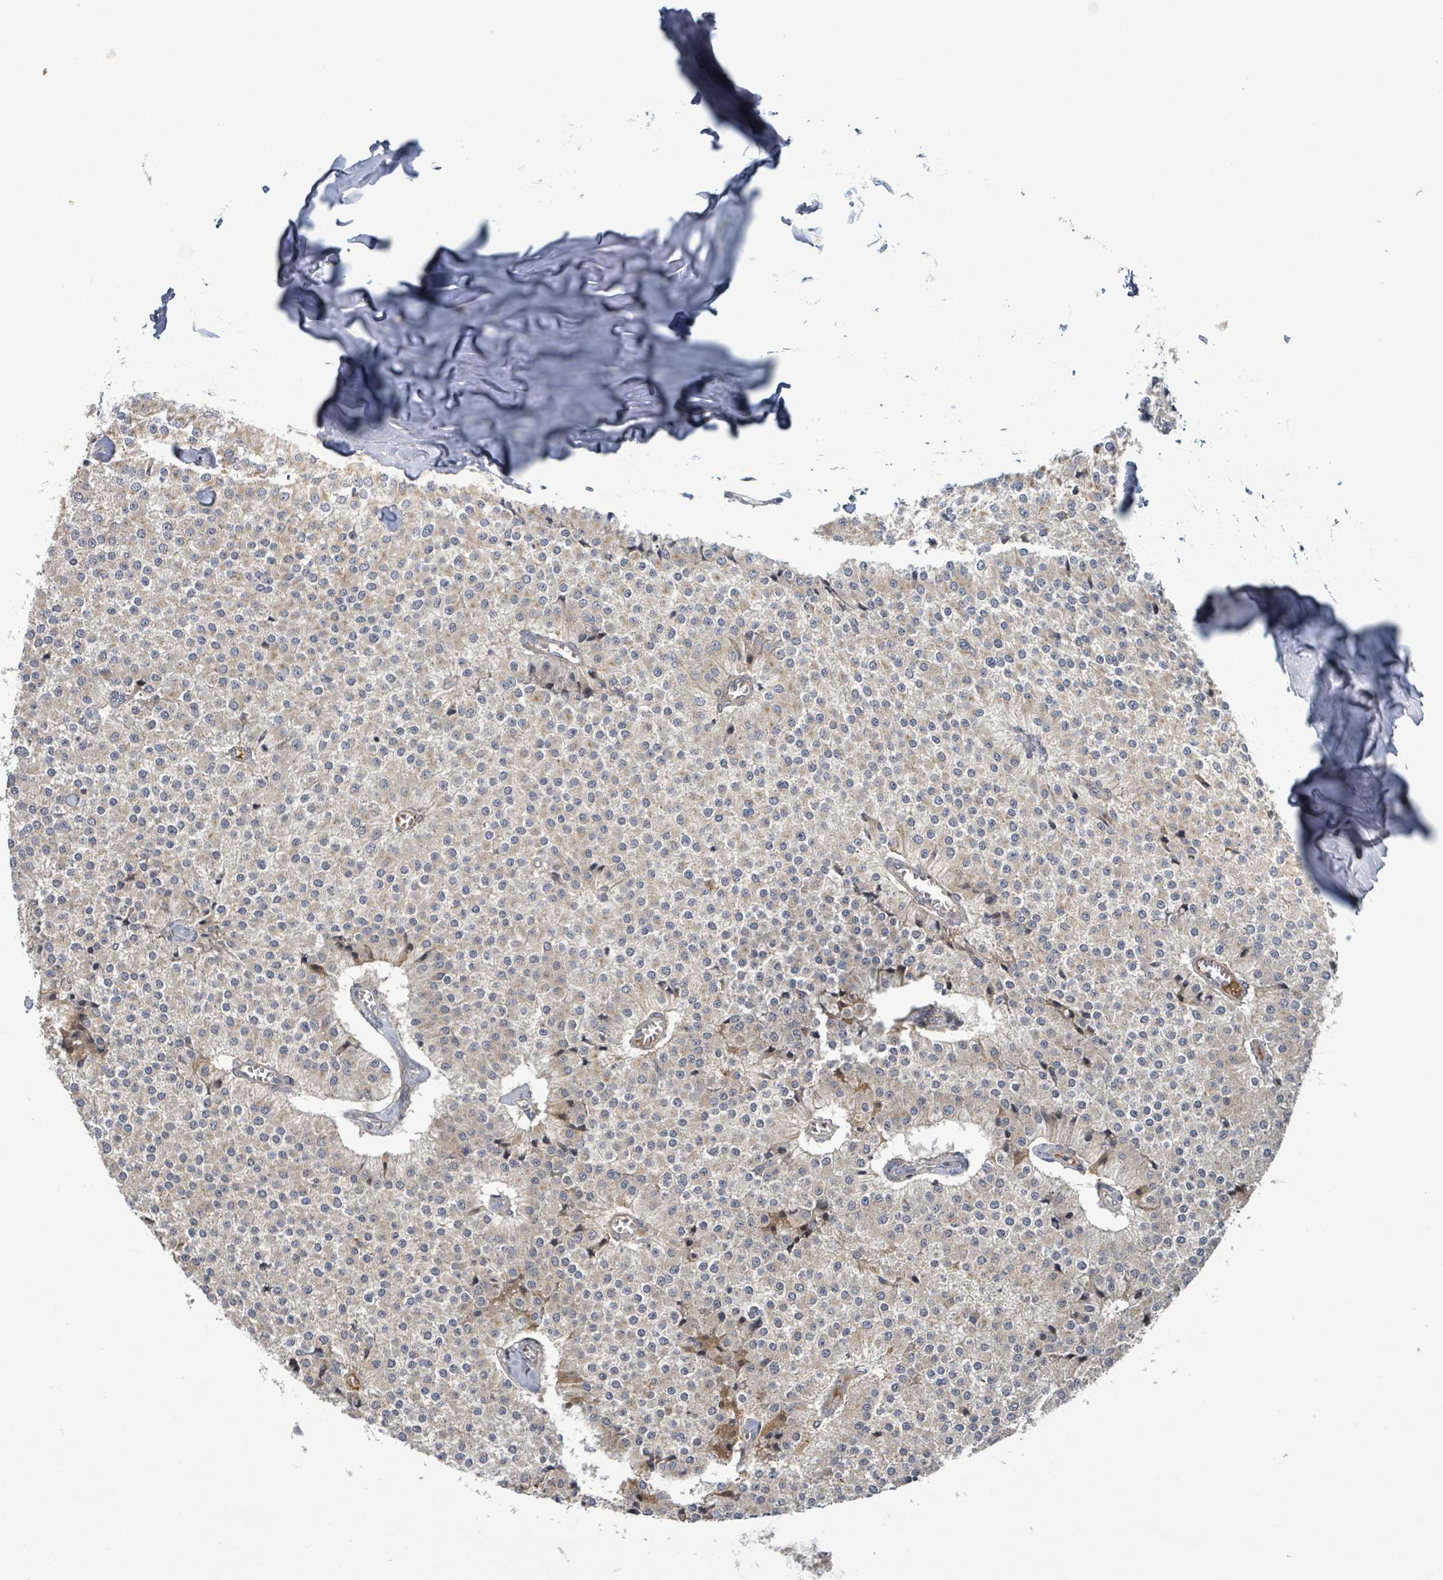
{"staining": {"intensity": "negative", "quantity": "none", "location": "none"}, "tissue": "carcinoid", "cell_type": "Tumor cells", "image_type": "cancer", "snomed": [{"axis": "morphology", "description": "Carcinoid, malignant, NOS"}, {"axis": "topography", "description": "Colon"}], "caption": "Immunohistochemical staining of human carcinoid exhibits no significant positivity in tumor cells.", "gene": "STARD4", "patient": {"sex": "female", "age": 52}}